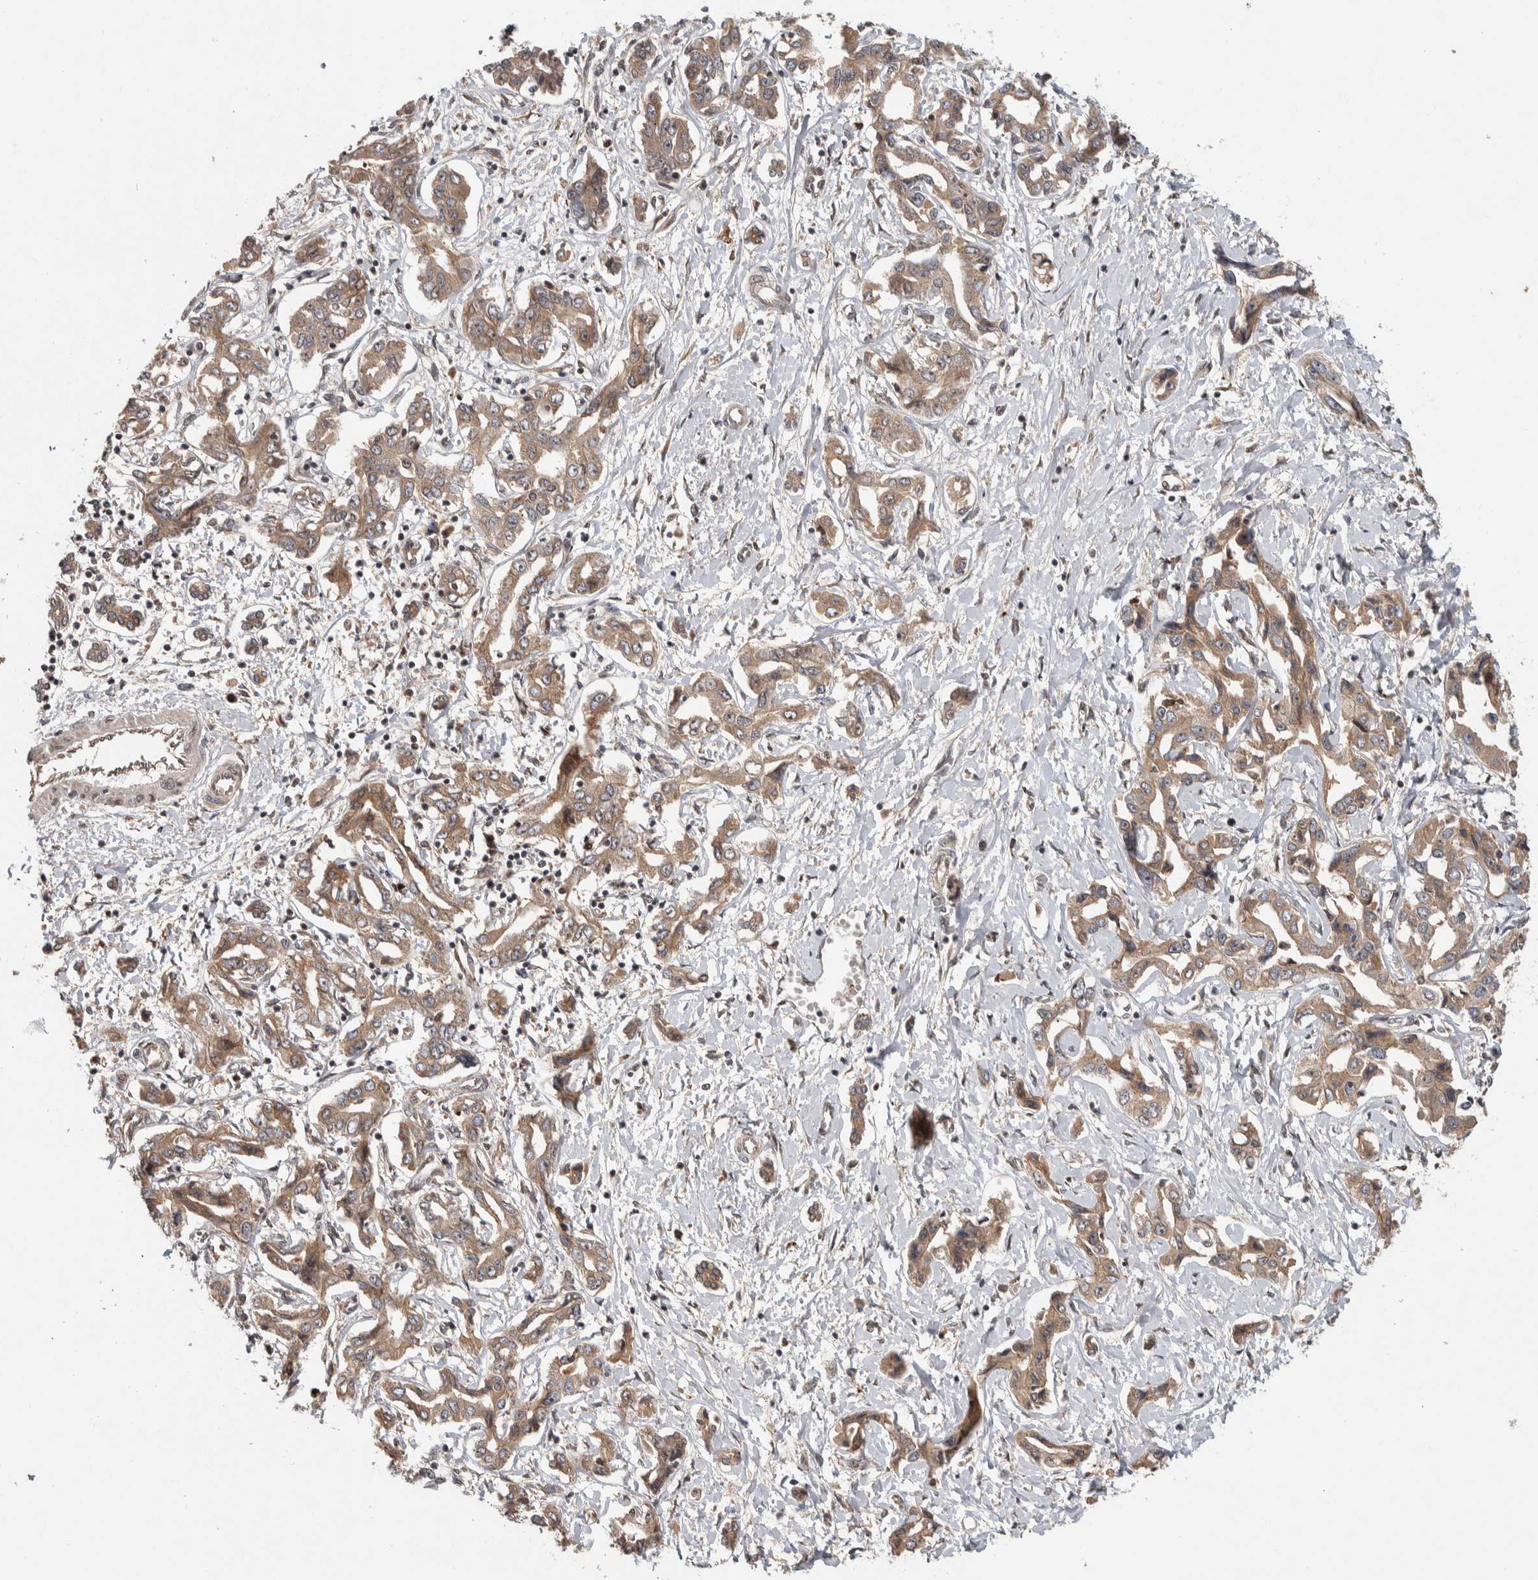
{"staining": {"intensity": "weak", "quantity": ">75%", "location": "cytoplasmic/membranous"}, "tissue": "liver cancer", "cell_type": "Tumor cells", "image_type": "cancer", "snomed": [{"axis": "morphology", "description": "Cholangiocarcinoma"}, {"axis": "topography", "description": "Liver"}], "caption": "IHC micrograph of human liver cholangiocarcinoma stained for a protein (brown), which shows low levels of weak cytoplasmic/membranous expression in about >75% of tumor cells.", "gene": "RPS6KA4", "patient": {"sex": "male", "age": 59}}